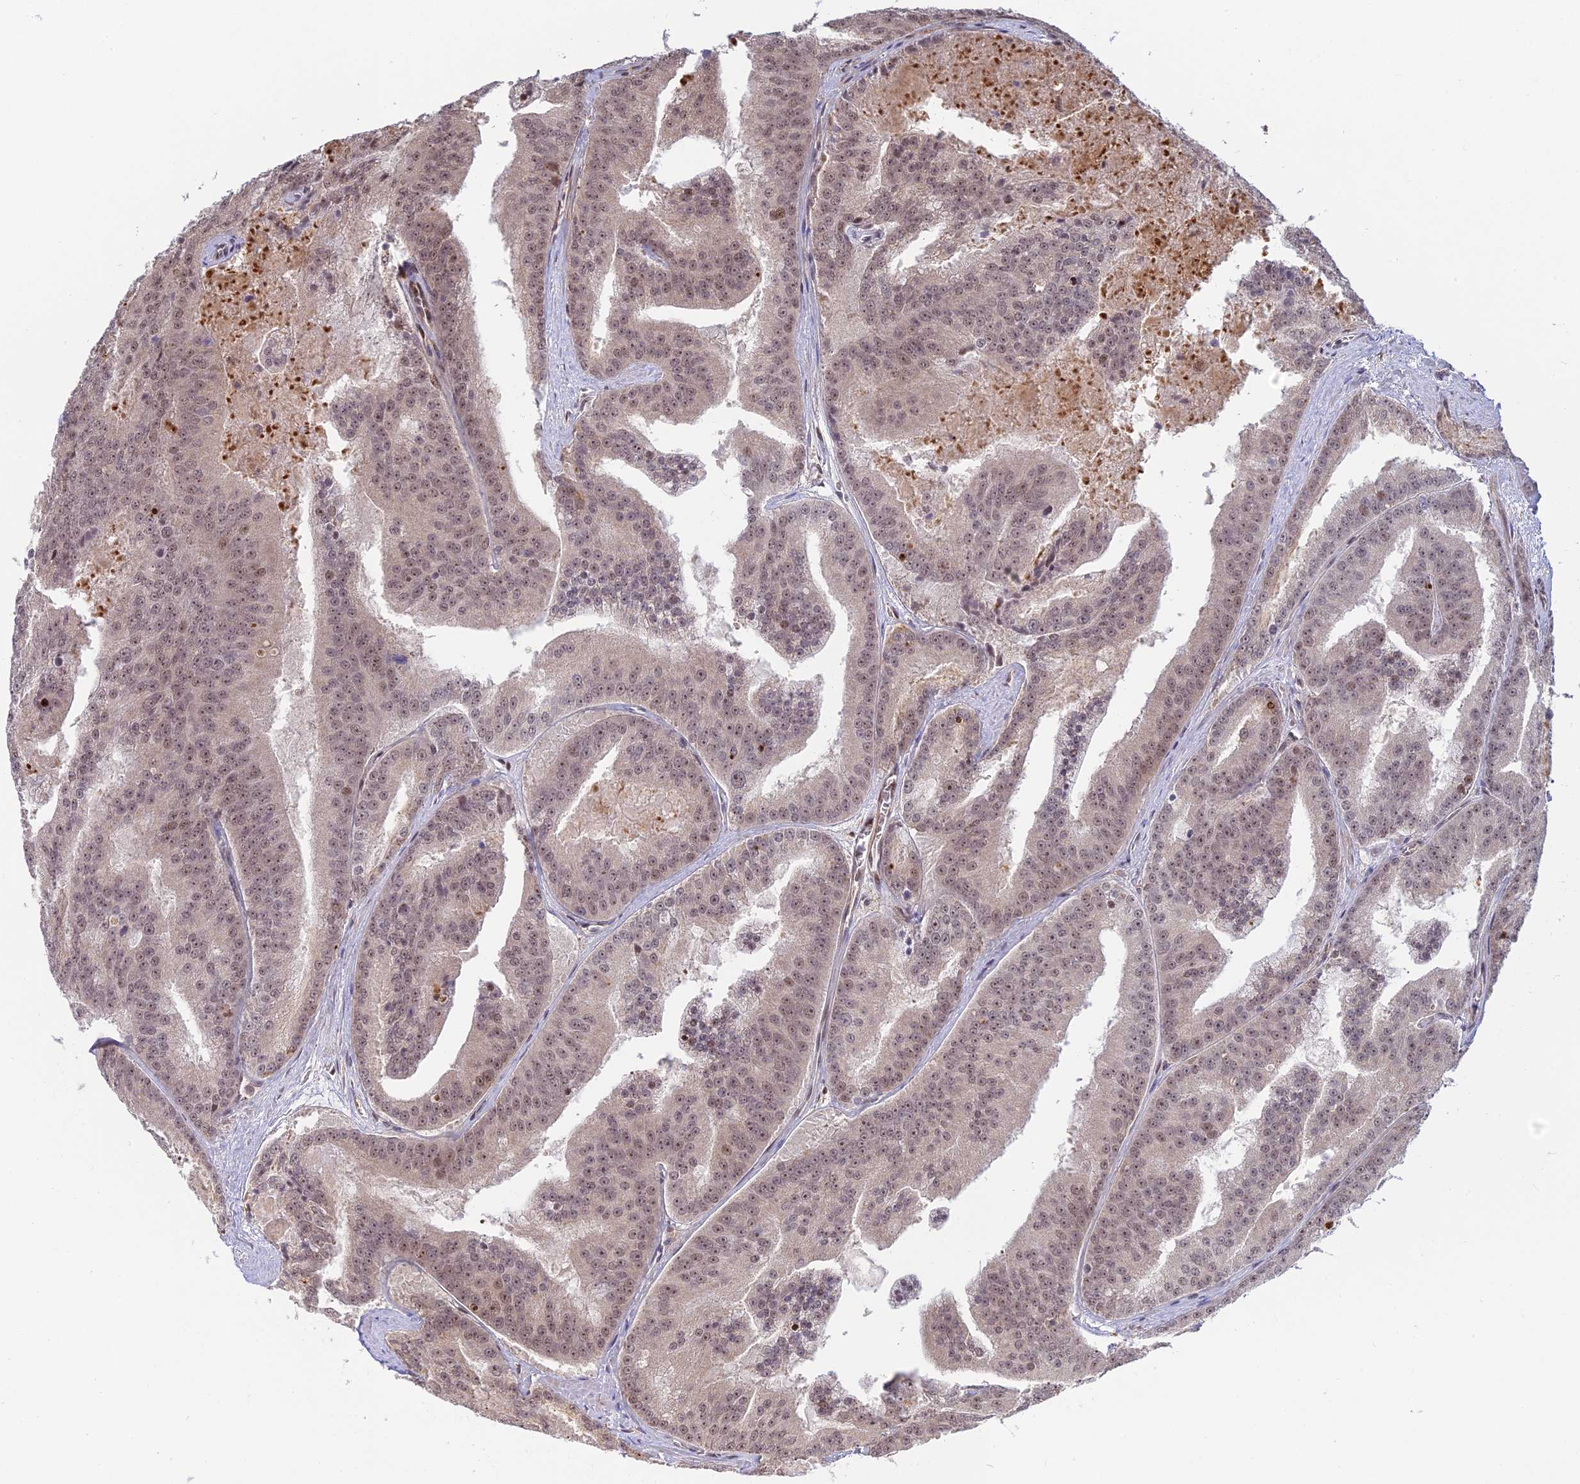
{"staining": {"intensity": "weak", "quantity": ">75%", "location": "cytoplasmic/membranous,nuclear"}, "tissue": "prostate cancer", "cell_type": "Tumor cells", "image_type": "cancer", "snomed": [{"axis": "morphology", "description": "Adenocarcinoma, High grade"}, {"axis": "topography", "description": "Prostate"}], "caption": "Weak cytoplasmic/membranous and nuclear positivity is seen in approximately >75% of tumor cells in high-grade adenocarcinoma (prostate).", "gene": "UFSP2", "patient": {"sex": "male", "age": 61}}